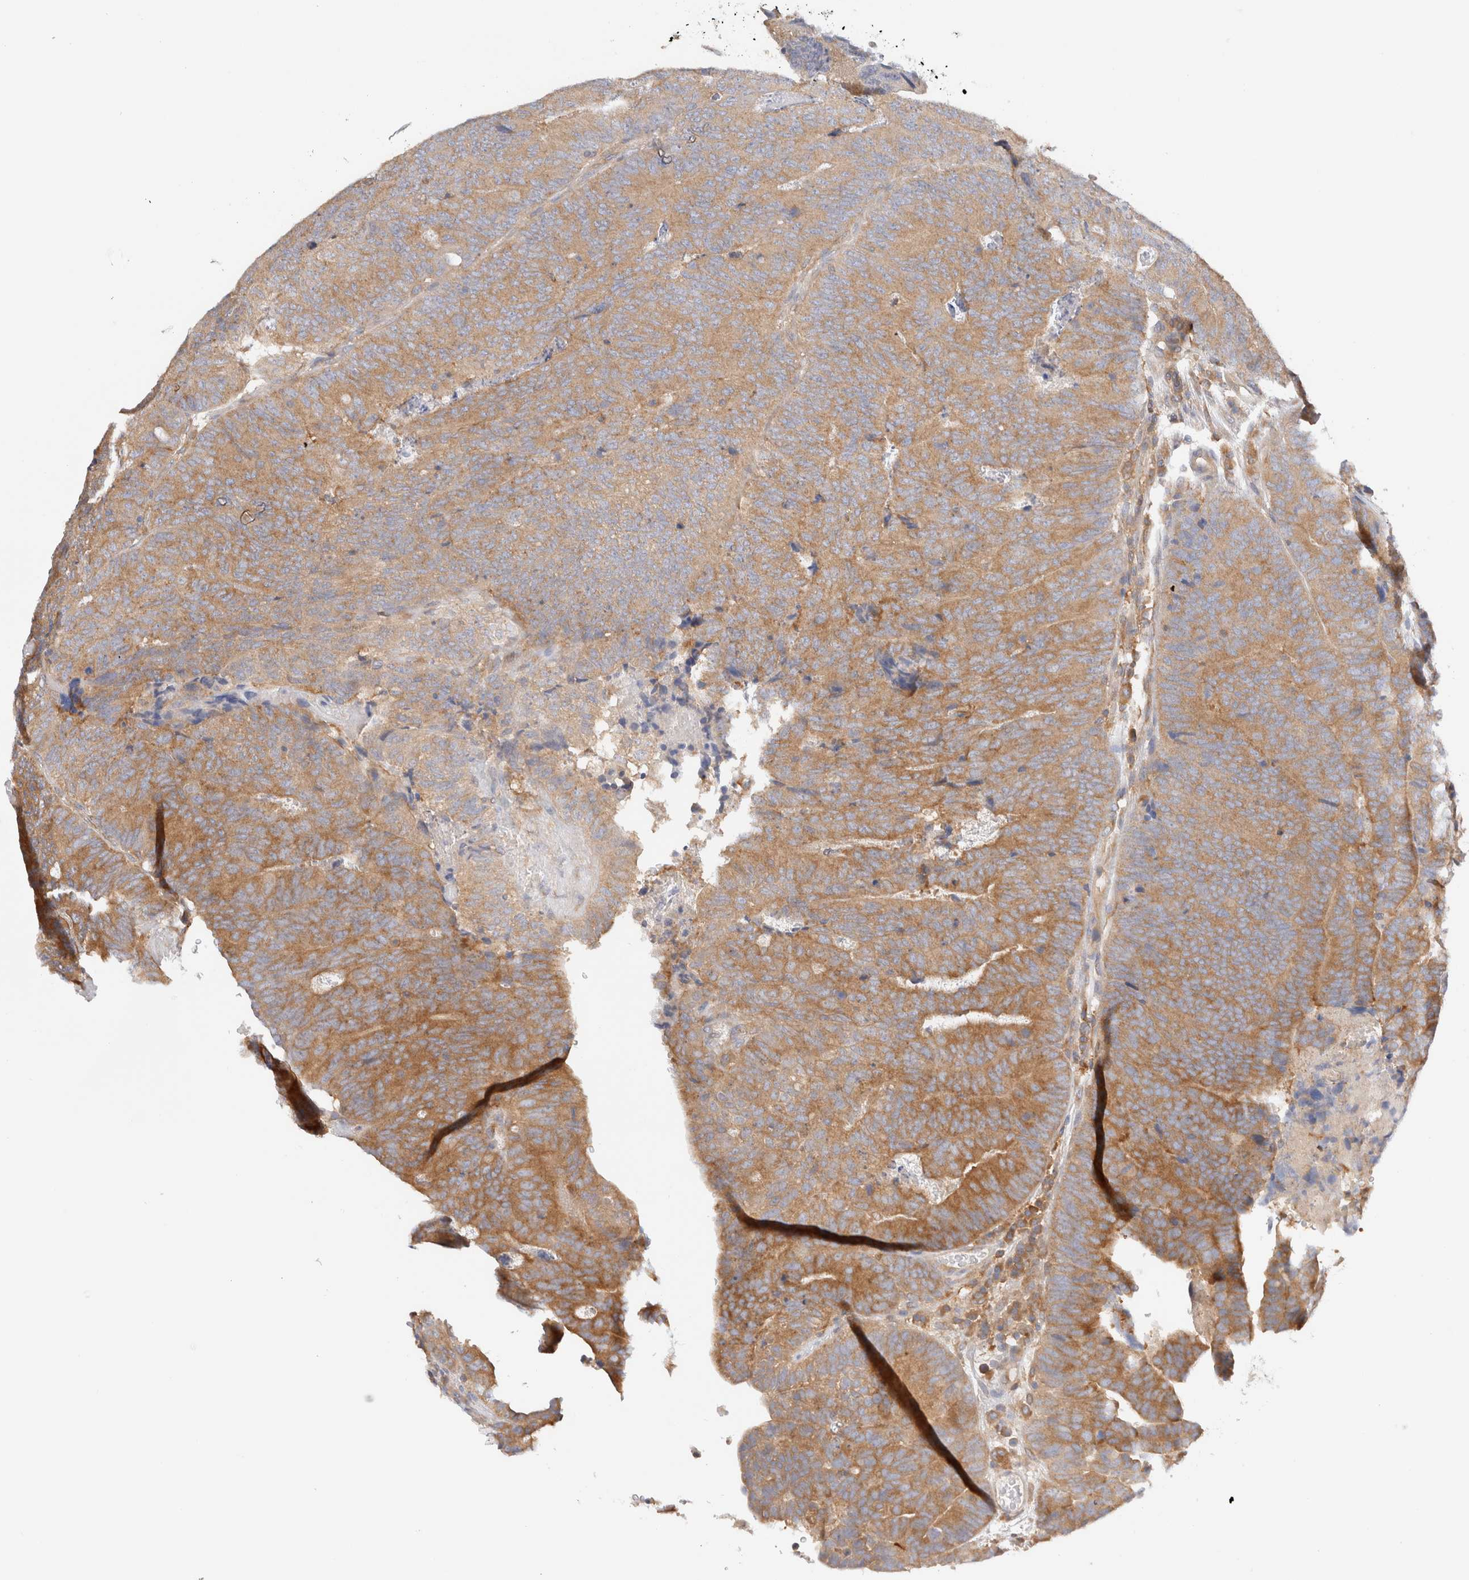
{"staining": {"intensity": "moderate", "quantity": ">75%", "location": "cytoplasmic/membranous"}, "tissue": "colorectal cancer", "cell_type": "Tumor cells", "image_type": "cancer", "snomed": [{"axis": "morphology", "description": "Adenocarcinoma, NOS"}, {"axis": "topography", "description": "Colon"}], "caption": "Brown immunohistochemical staining in colorectal cancer exhibits moderate cytoplasmic/membranous staining in approximately >75% of tumor cells.", "gene": "RABEP1", "patient": {"sex": "female", "age": 67}}